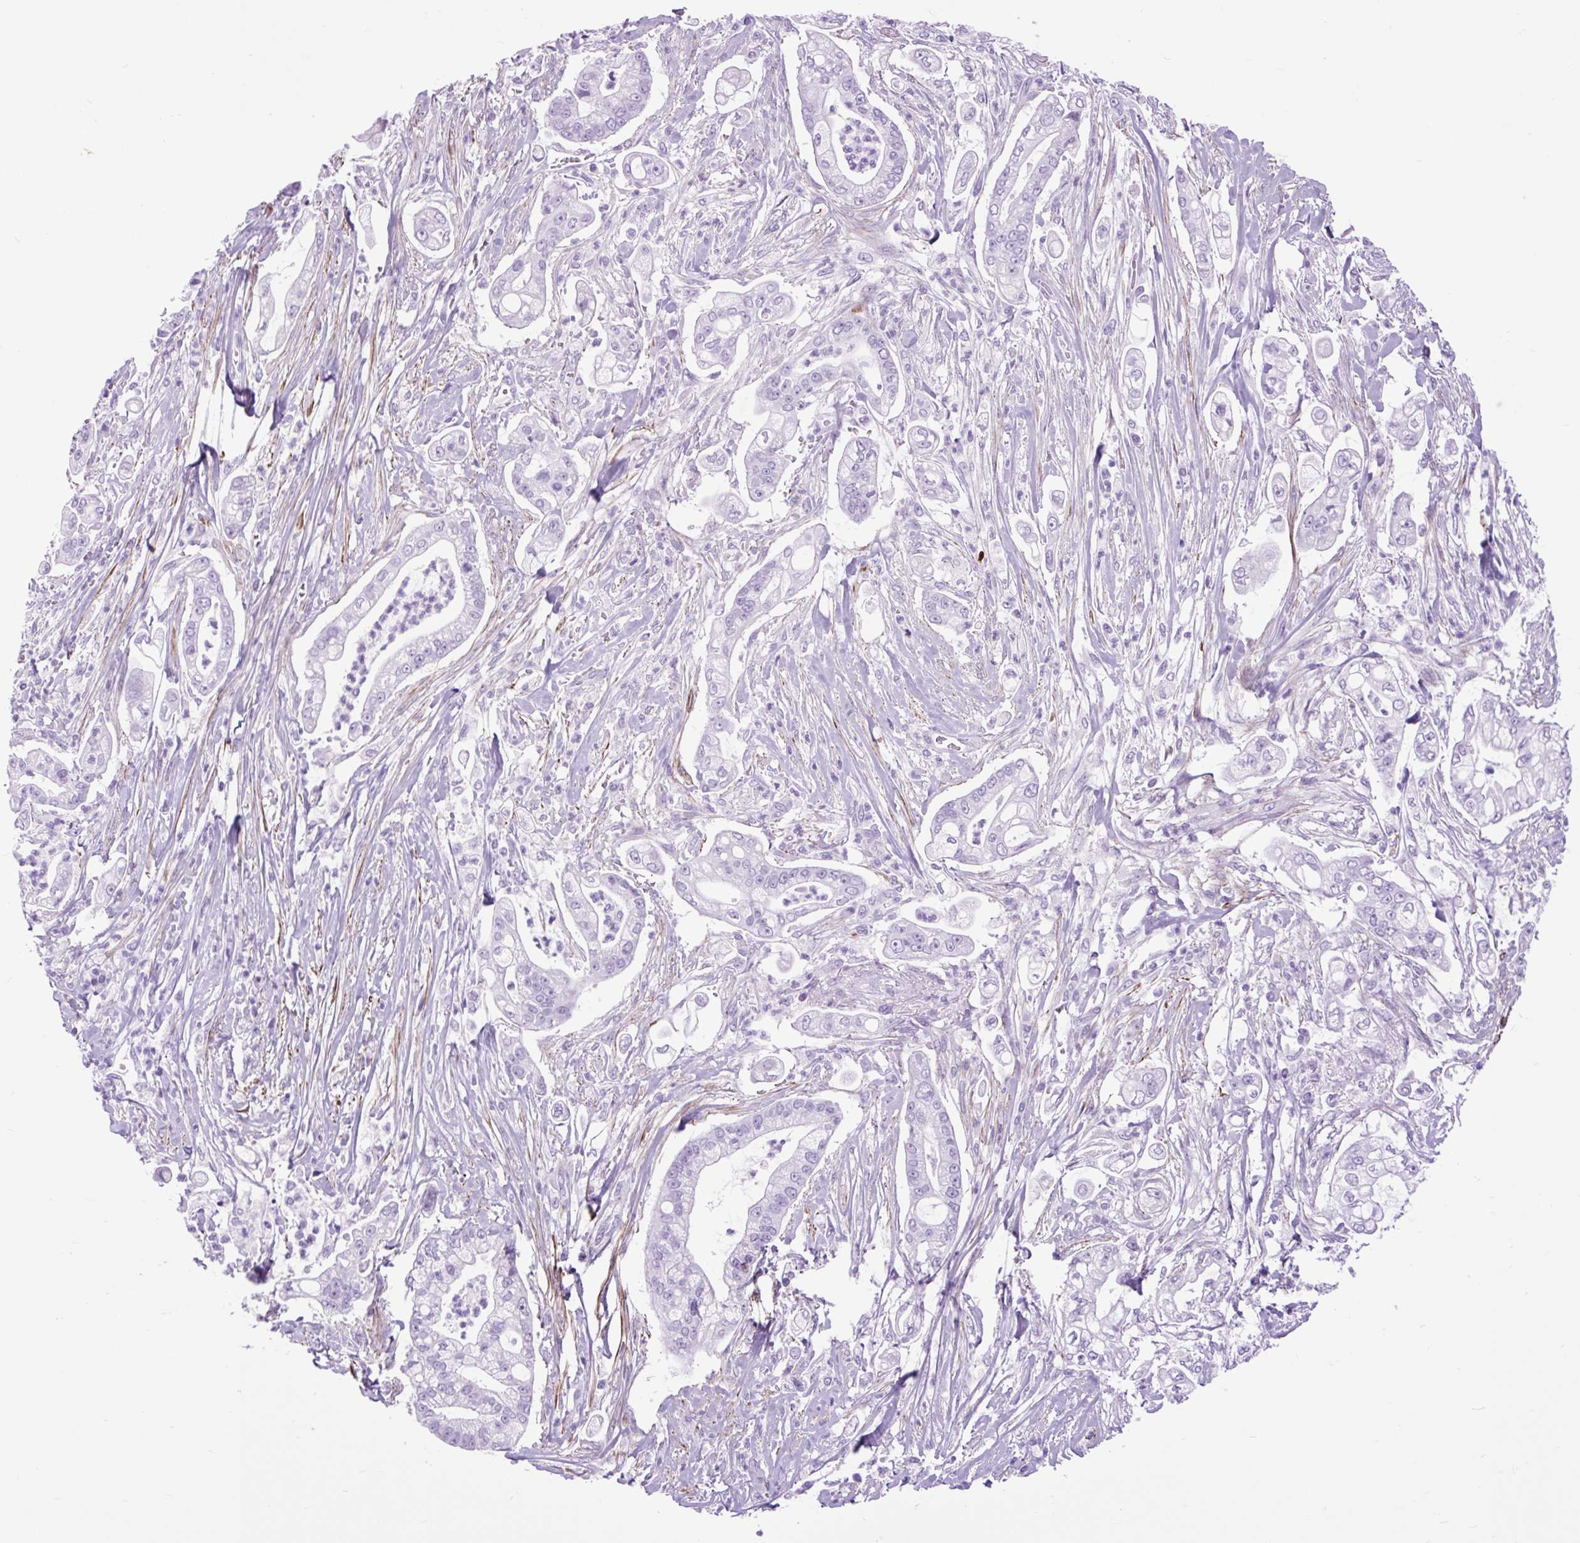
{"staining": {"intensity": "negative", "quantity": "none", "location": "none"}, "tissue": "pancreatic cancer", "cell_type": "Tumor cells", "image_type": "cancer", "snomed": [{"axis": "morphology", "description": "Adenocarcinoma, NOS"}, {"axis": "topography", "description": "Pancreas"}], "caption": "This is a image of IHC staining of pancreatic cancer (adenocarcinoma), which shows no expression in tumor cells.", "gene": "DPP6", "patient": {"sex": "female", "age": 69}}